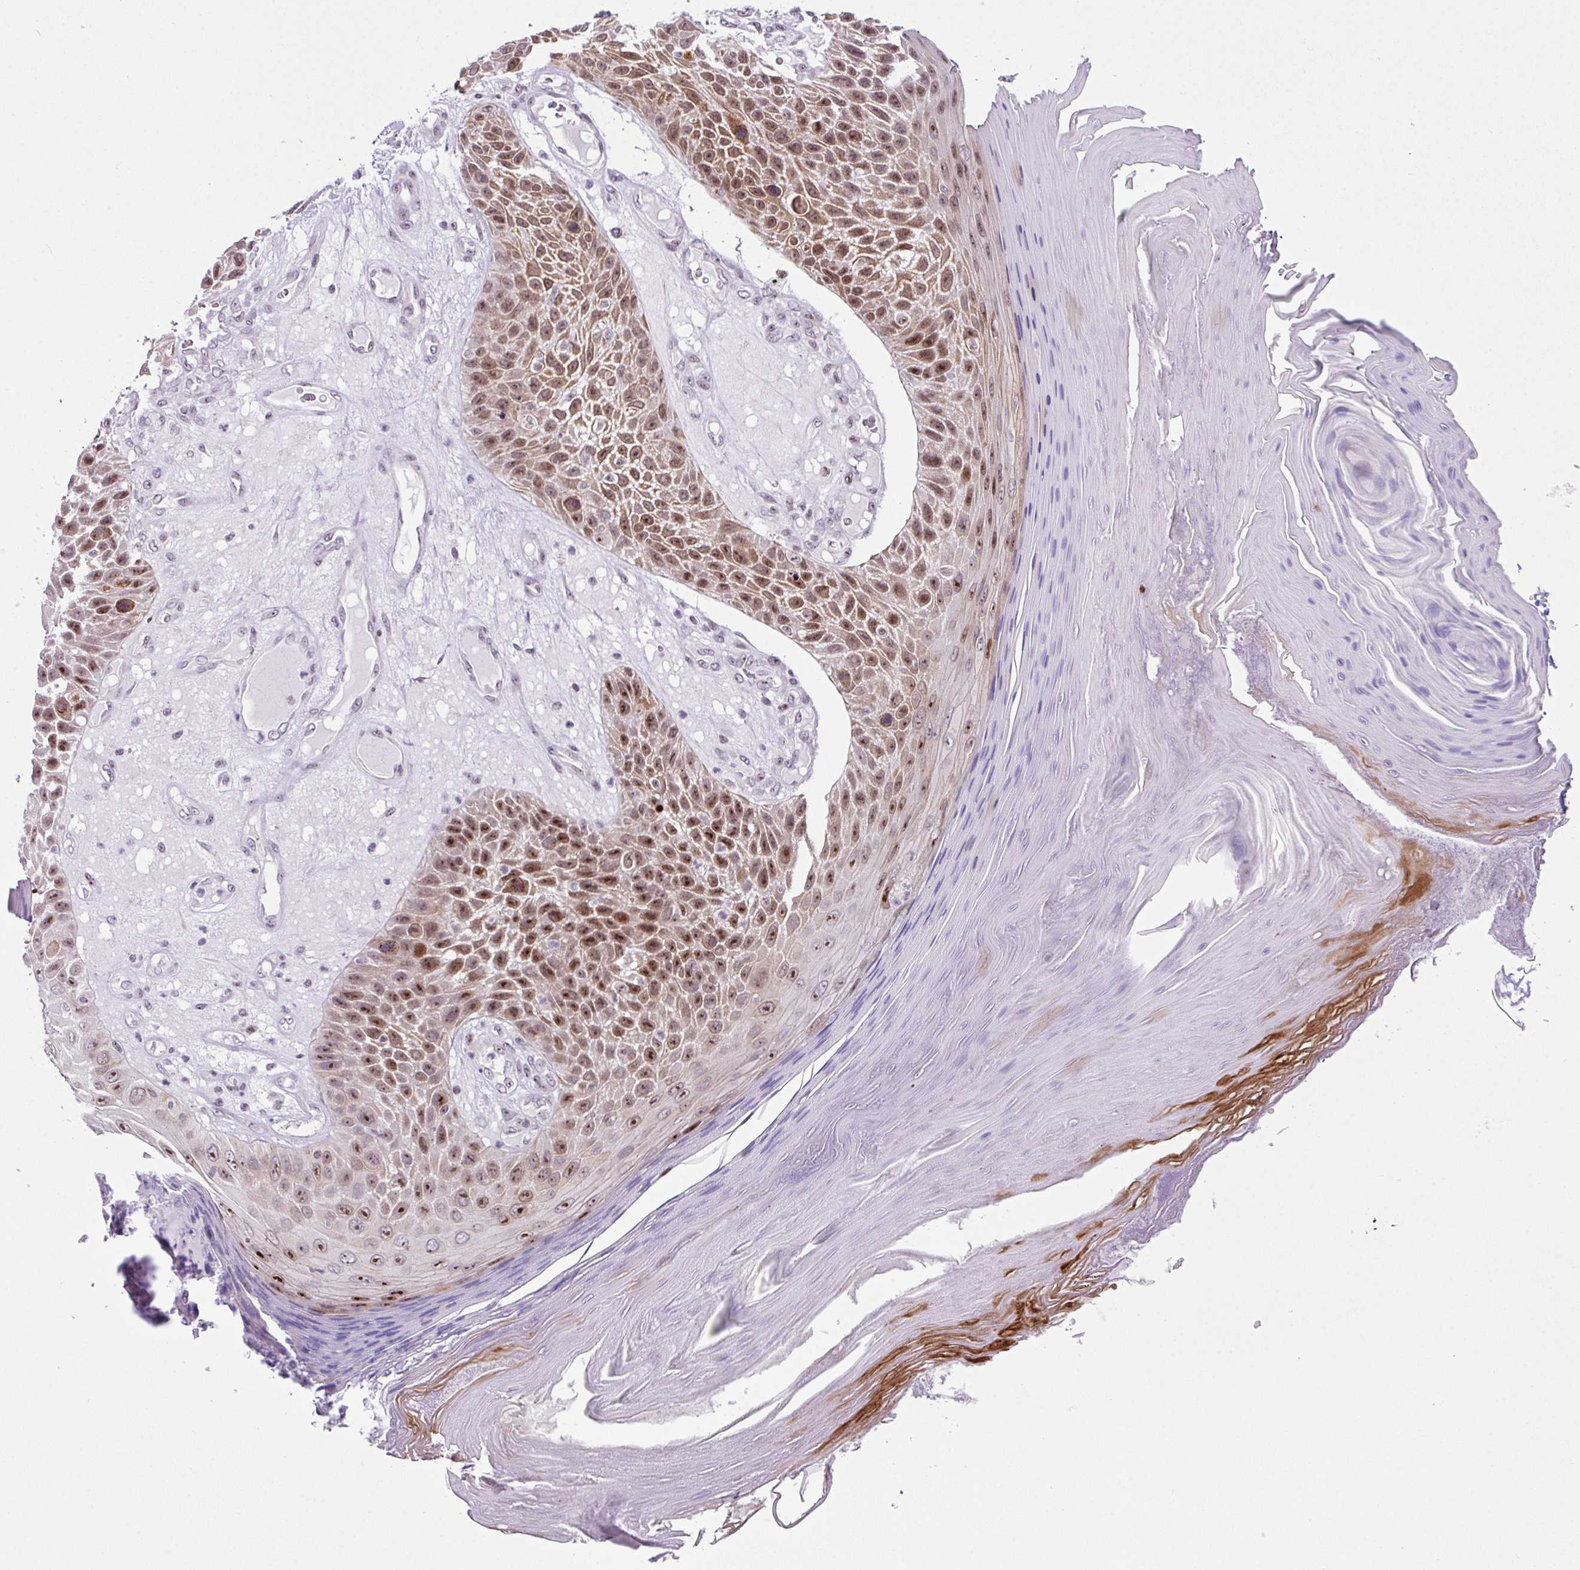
{"staining": {"intensity": "moderate", "quantity": ">75%", "location": "cytoplasmic/membranous,nuclear"}, "tissue": "skin cancer", "cell_type": "Tumor cells", "image_type": "cancer", "snomed": [{"axis": "morphology", "description": "Squamous cell carcinoma, NOS"}, {"axis": "topography", "description": "Skin"}], "caption": "Approximately >75% of tumor cells in human skin cancer (squamous cell carcinoma) exhibit moderate cytoplasmic/membranous and nuclear protein staining as visualized by brown immunohistochemical staining.", "gene": "CCDC137", "patient": {"sex": "female", "age": 88}}